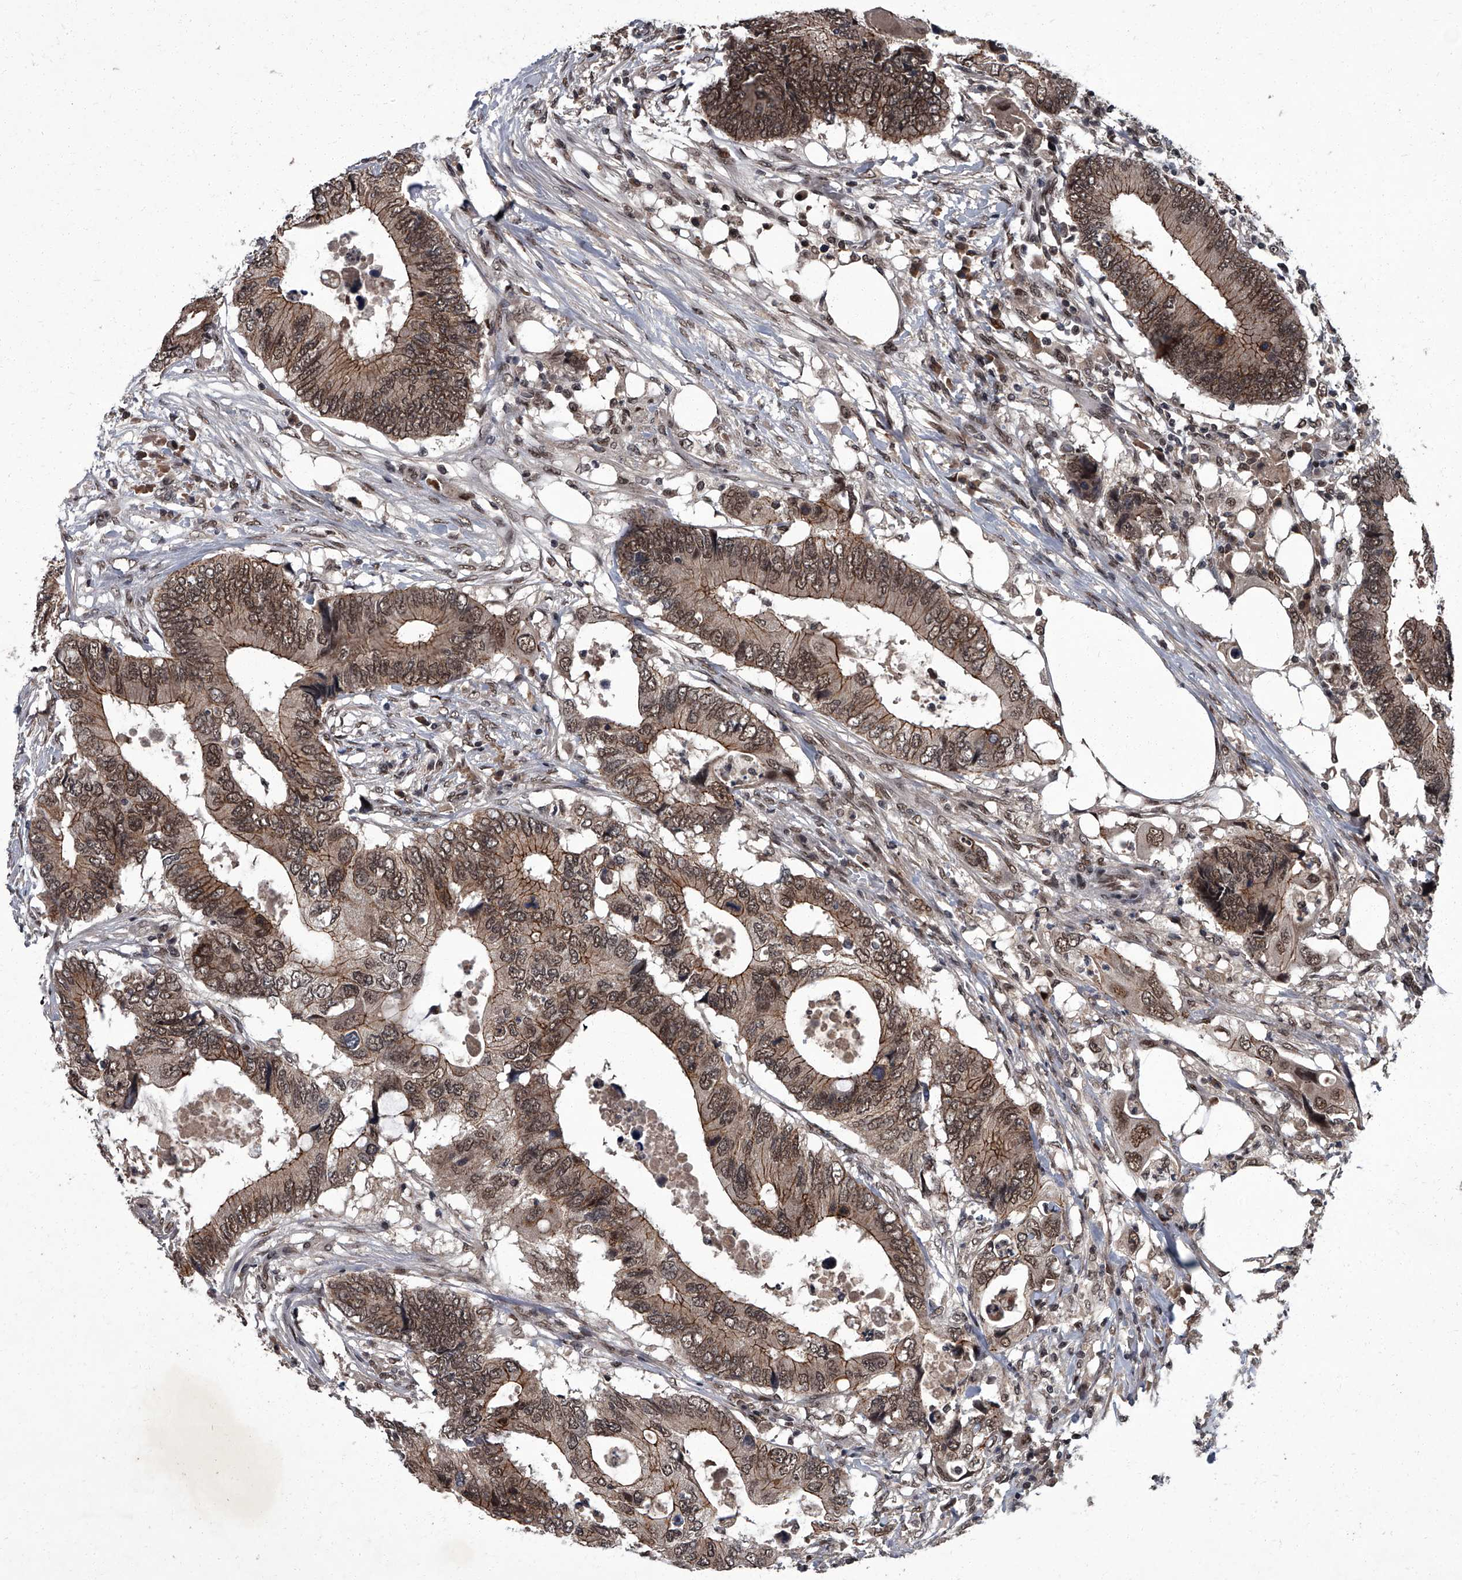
{"staining": {"intensity": "moderate", "quantity": ">75%", "location": "cytoplasmic/membranous,nuclear"}, "tissue": "colorectal cancer", "cell_type": "Tumor cells", "image_type": "cancer", "snomed": [{"axis": "morphology", "description": "Adenocarcinoma, NOS"}, {"axis": "topography", "description": "Colon"}], "caption": "IHC photomicrograph of neoplastic tissue: human adenocarcinoma (colorectal) stained using immunohistochemistry shows medium levels of moderate protein expression localized specifically in the cytoplasmic/membranous and nuclear of tumor cells, appearing as a cytoplasmic/membranous and nuclear brown color.", "gene": "ZNF518B", "patient": {"sex": "male", "age": 71}}